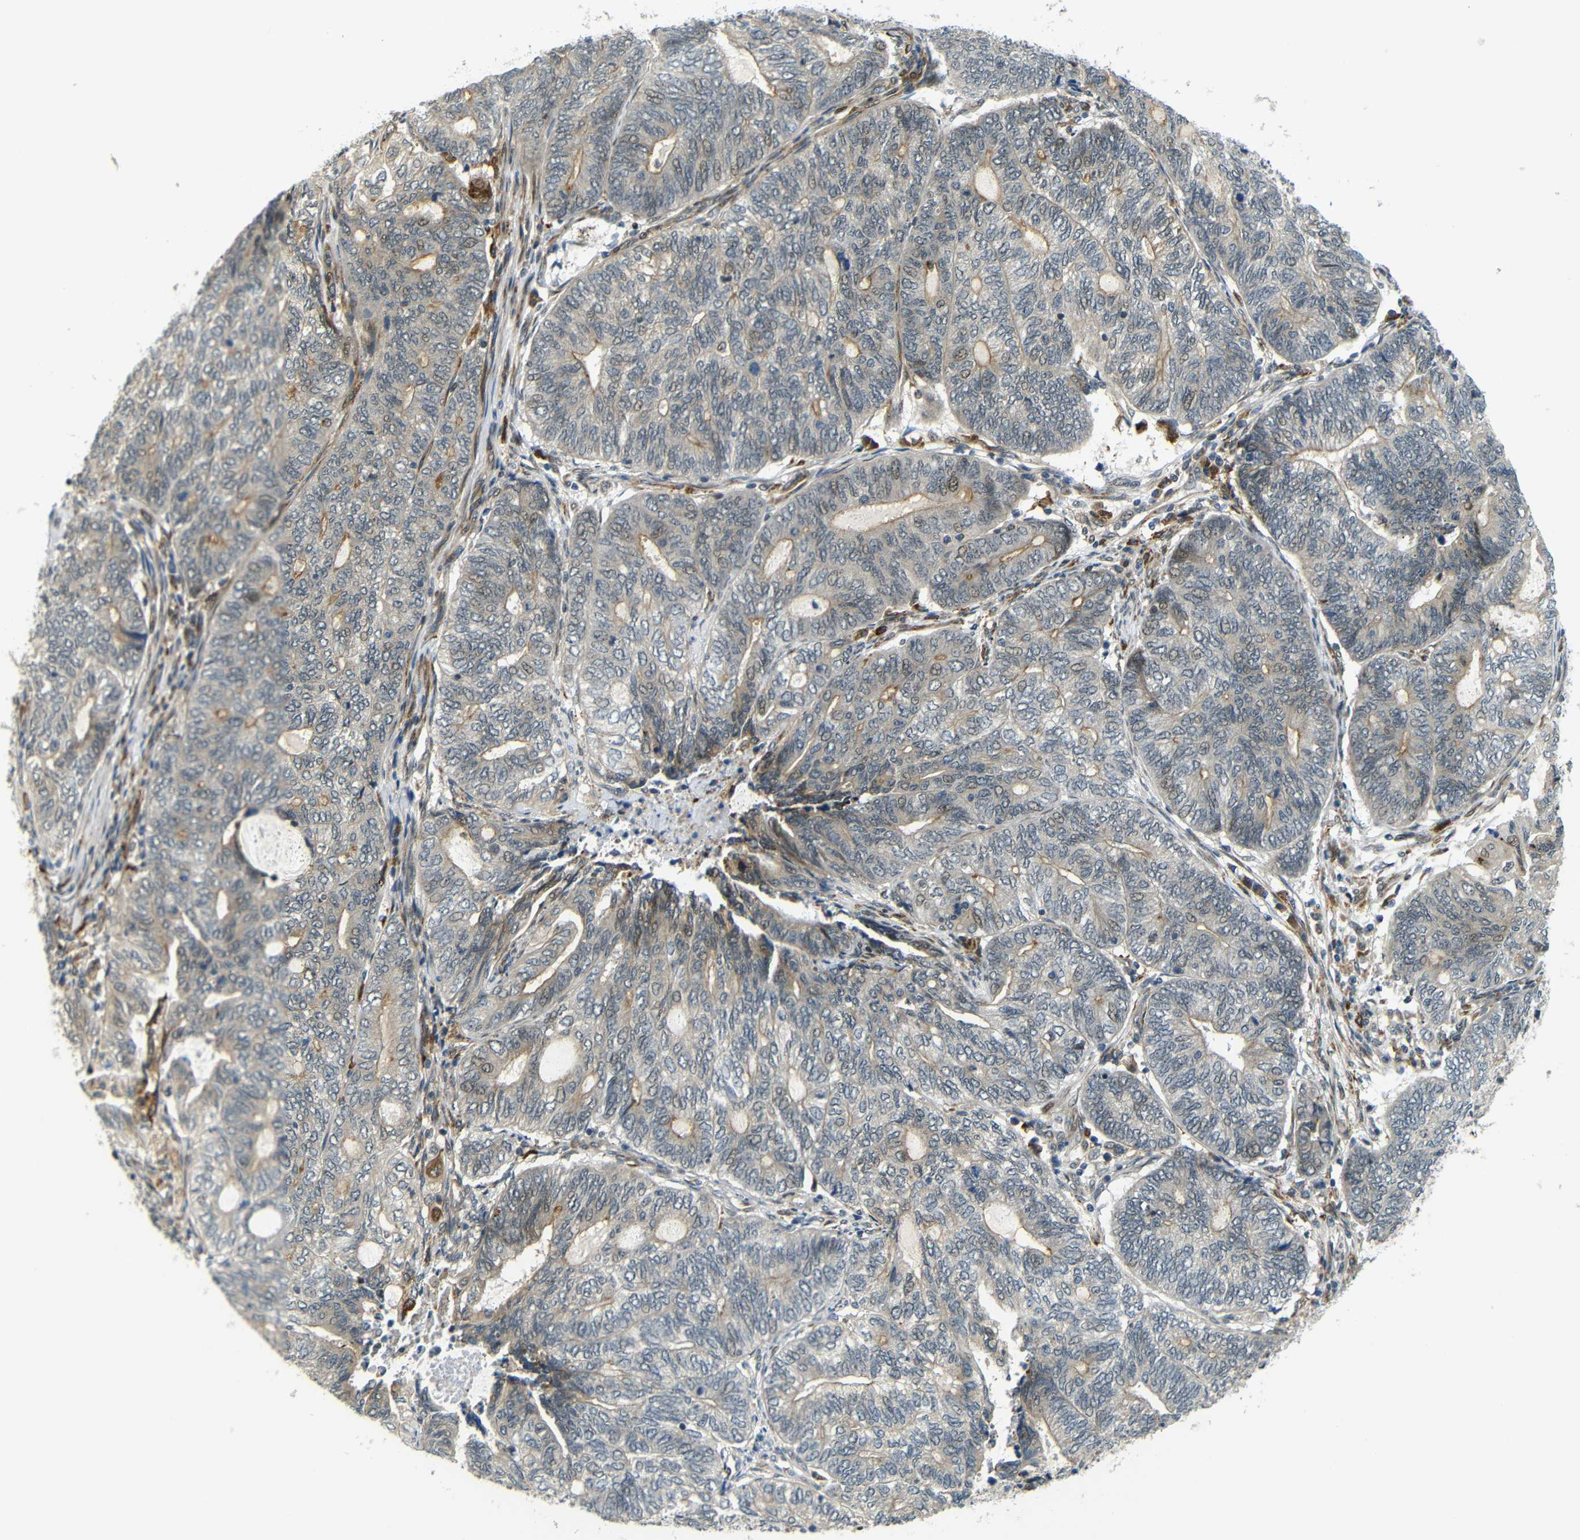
{"staining": {"intensity": "weak", "quantity": "25%-75%", "location": "cytoplasmic/membranous,nuclear"}, "tissue": "endometrial cancer", "cell_type": "Tumor cells", "image_type": "cancer", "snomed": [{"axis": "morphology", "description": "Adenocarcinoma, NOS"}, {"axis": "topography", "description": "Uterus"}, {"axis": "topography", "description": "Endometrium"}], "caption": "Human endometrial adenocarcinoma stained with a brown dye displays weak cytoplasmic/membranous and nuclear positive positivity in about 25%-75% of tumor cells.", "gene": "SYDE1", "patient": {"sex": "female", "age": 70}}